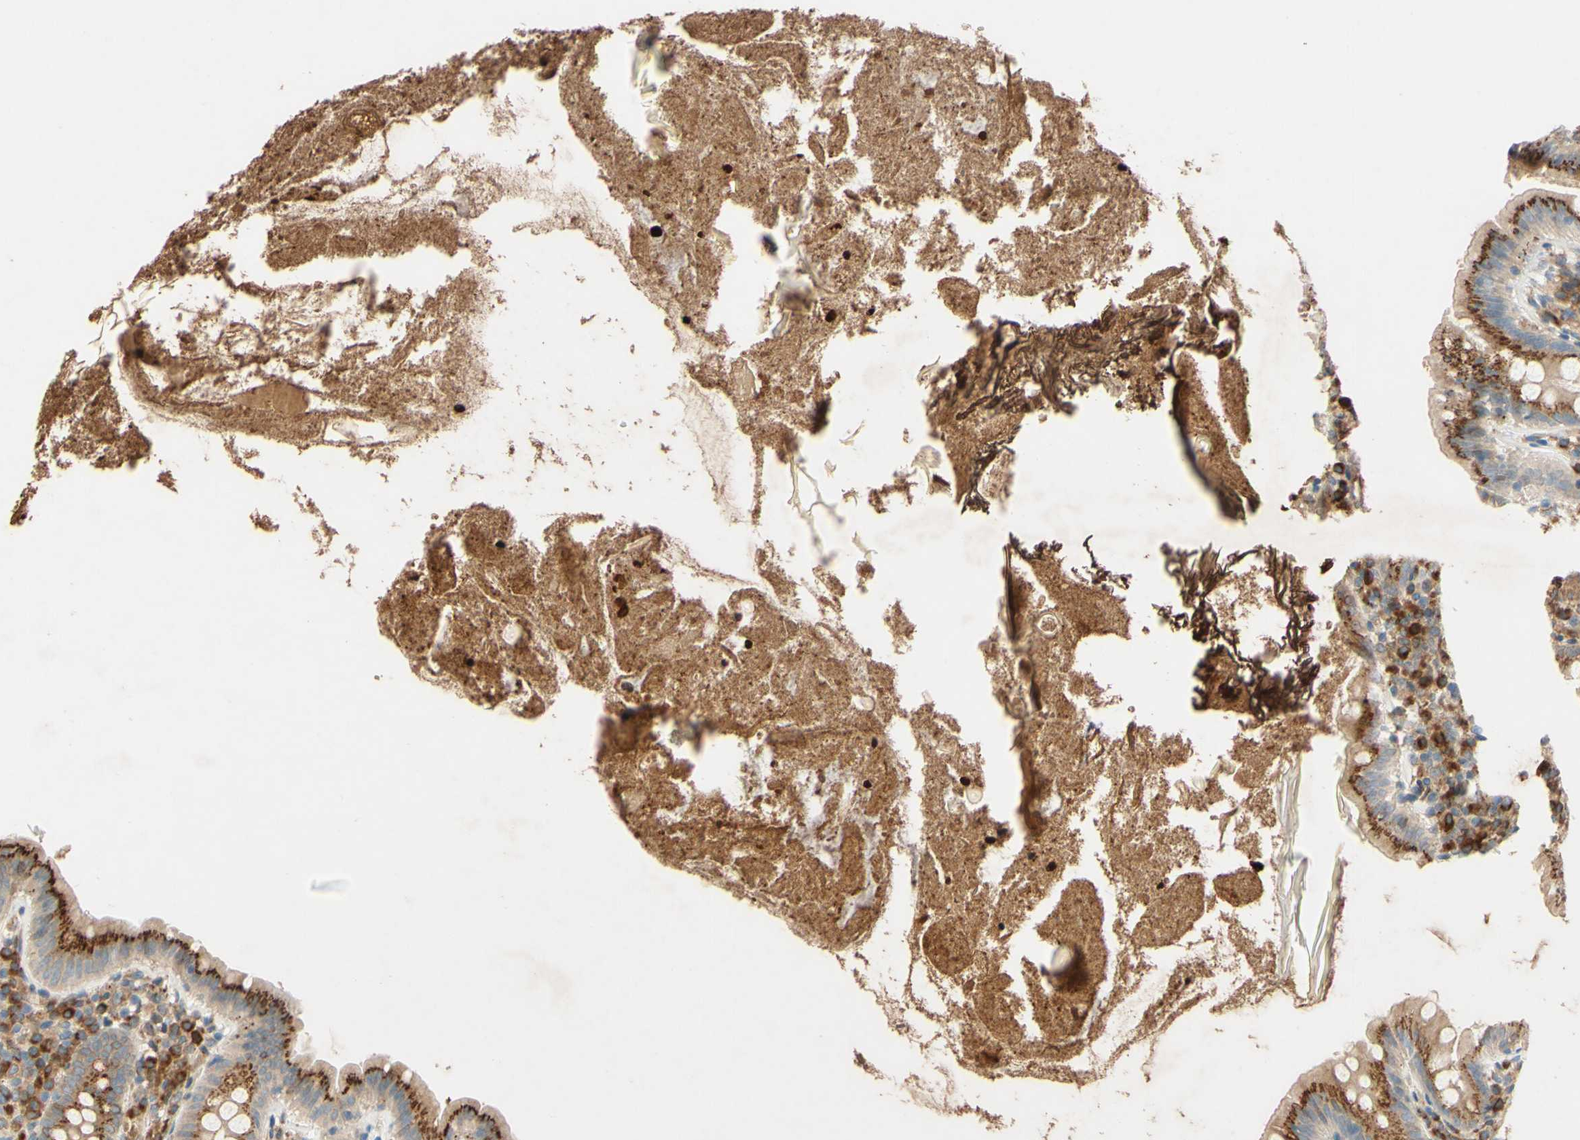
{"staining": {"intensity": "strong", "quantity": "25%-75%", "location": "cytoplasmic/membranous"}, "tissue": "appendix", "cell_type": "Glandular cells", "image_type": "normal", "snomed": [{"axis": "morphology", "description": "Normal tissue, NOS"}, {"axis": "topography", "description": "Appendix"}], "caption": "Immunohistochemical staining of unremarkable appendix reveals strong cytoplasmic/membranous protein staining in about 25%-75% of glandular cells.", "gene": "PTPRU", "patient": {"sex": "male", "age": 52}}